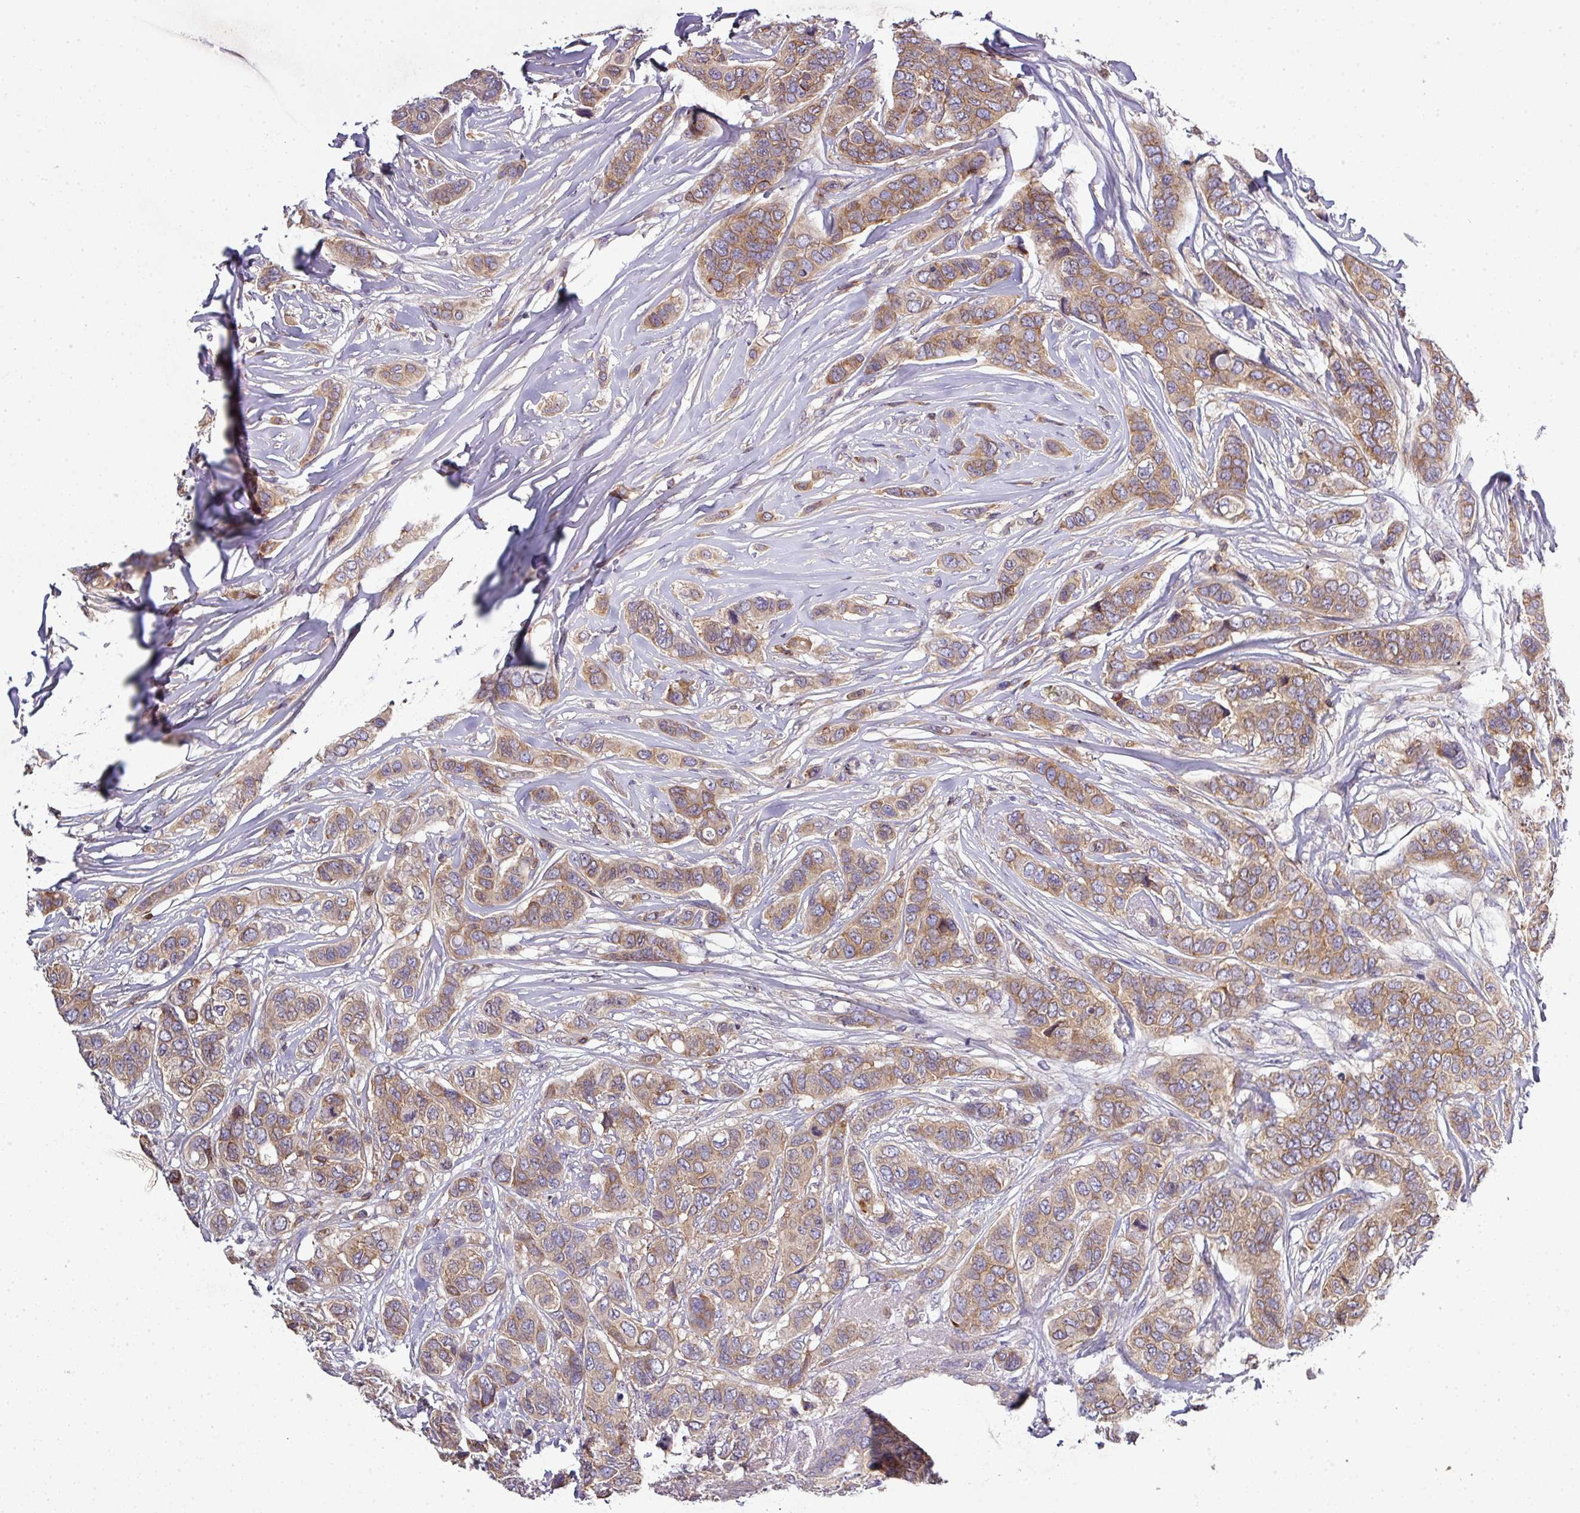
{"staining": {"intensity": "moderate", "quantity": ">75%", "location": "cytoplasmic/membranous"}, "tissue": "breast cancer", "cell_type": "Tumor cells", "image_type": "cancer", "snomed": [{"axis": "morphology", "description": "Lobular carcinoma"}, {"axis": "topography", "description": "Breast"}], "caption": "IHC of breast cancer displays medium levels of moderate cytoplasmic/membranous staining in approximately >75% of tumor cells.", "gene": "LRRC74B", "patient": {"sex": "female", "age": 51}}